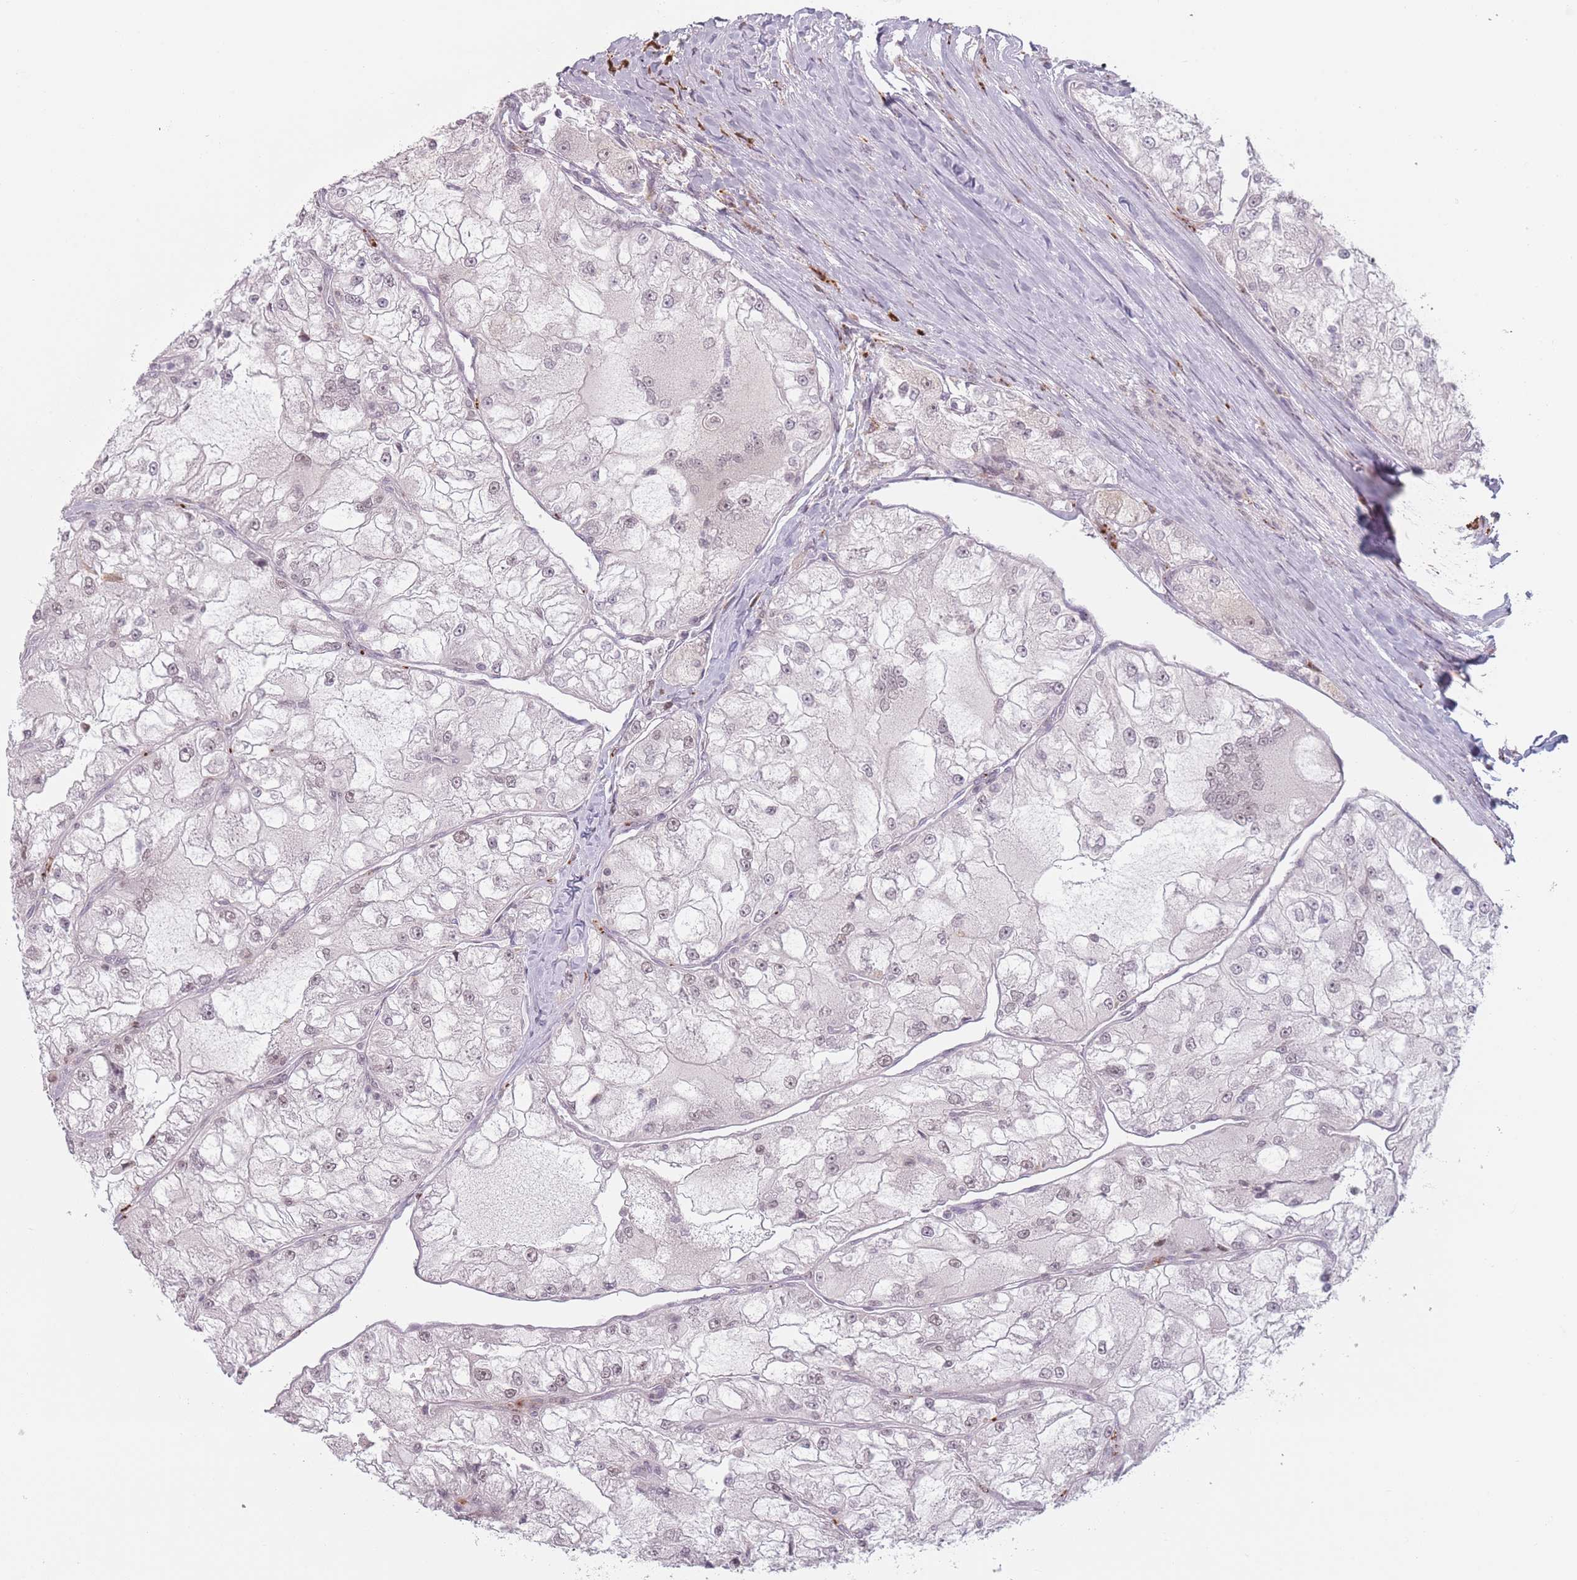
{"staining": {"intensity": "weak", "quantity": "<25%", "location": "nuclear"}, "tissue": "renal cancer", "cell_type": "Tumor cells", "image_type": "cancer", "snomed": [{"axis": "morphology", "description": "Adenocarcinoma, NOS"}, {"axis": "topography", "description": "Kidney"}], "caption": "Image shows no significant protein positivity in tumor cells of renal cancer.", "gene": "OR10C1", "patient": {"sex": "female", "age": 72}}